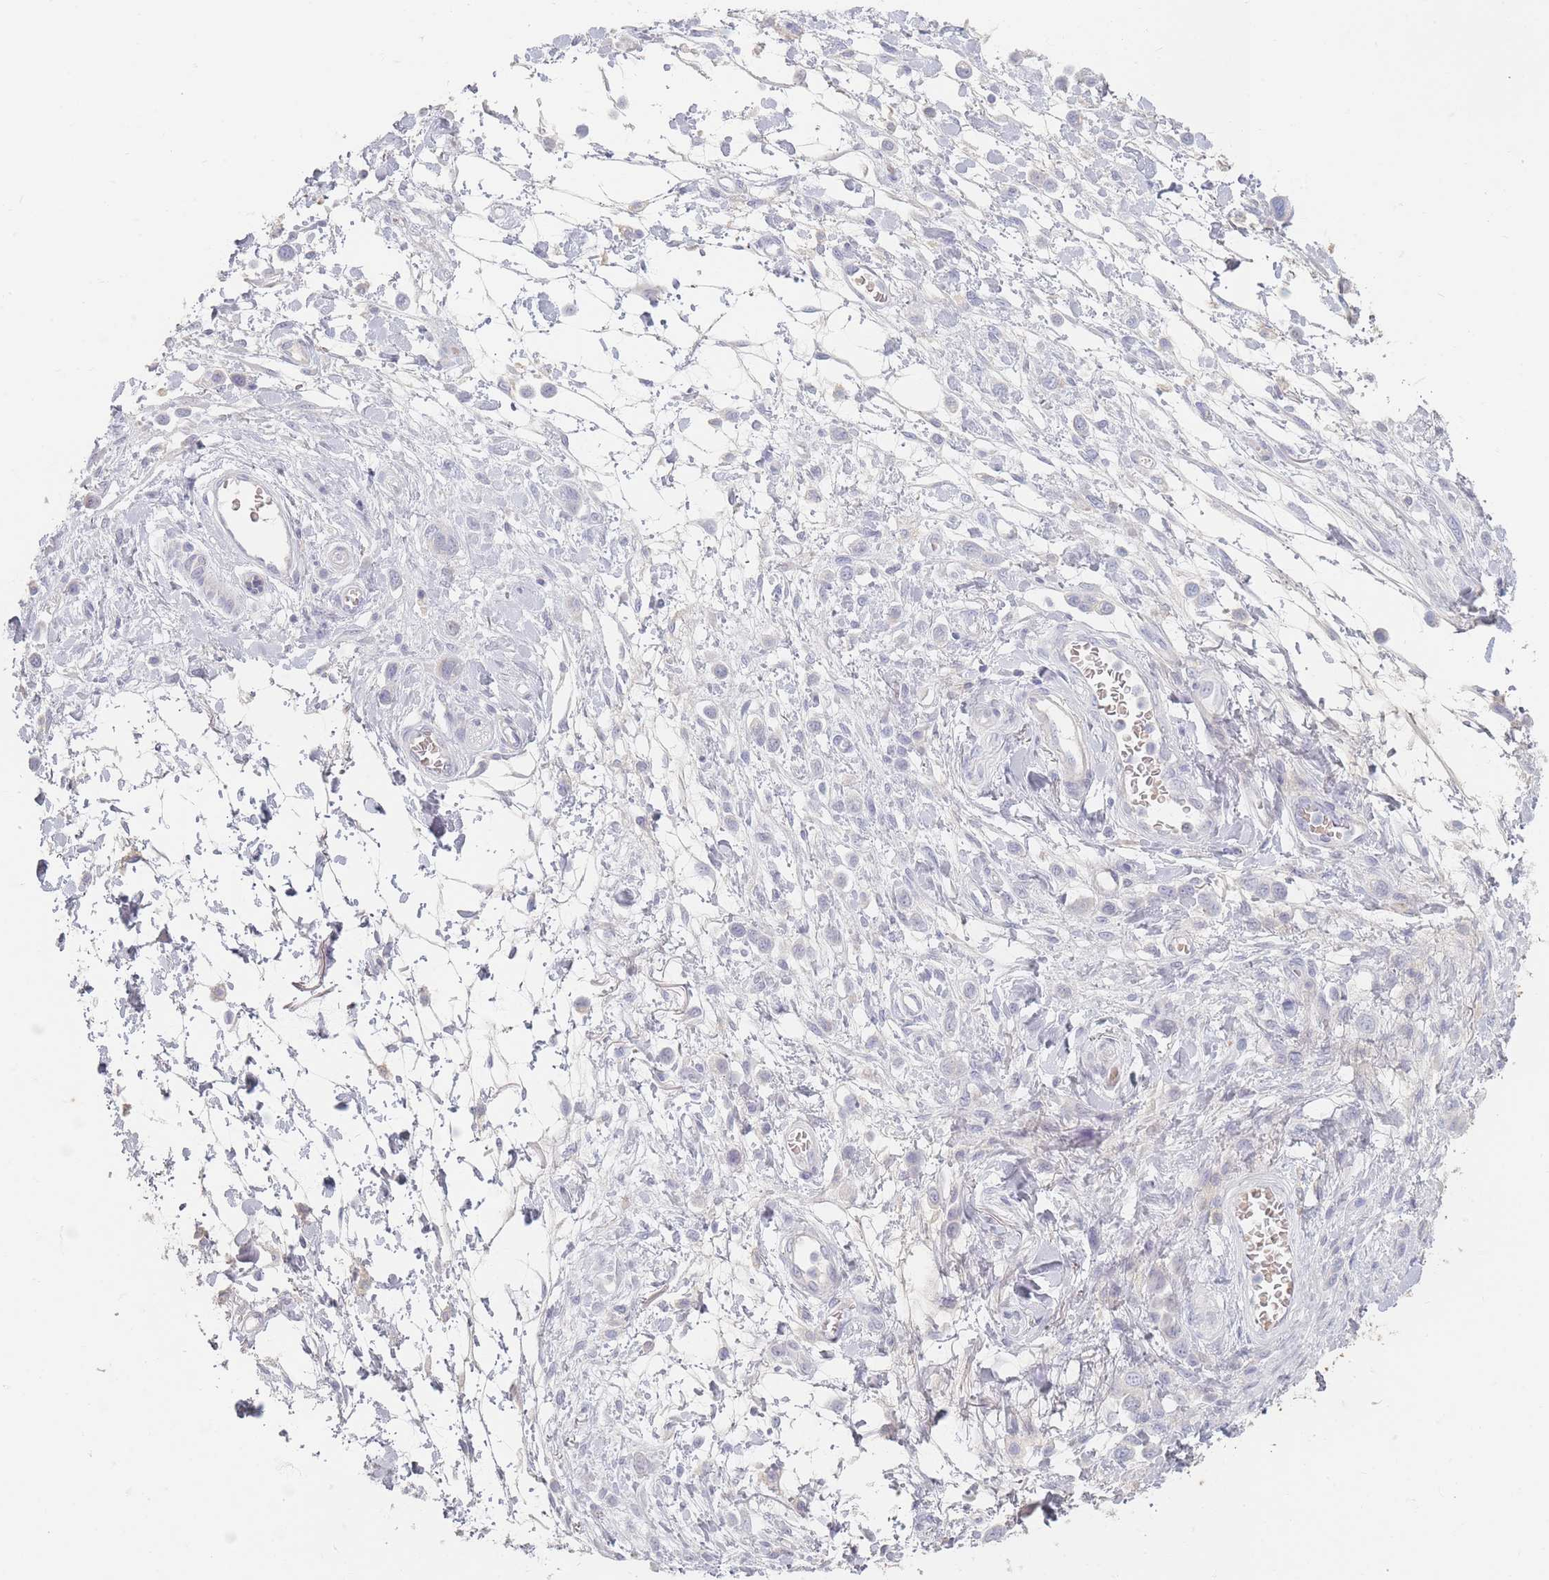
{"staining": {"intensity": "negative", "quantity": "none", "location": "none"}, "tissue": "stomach cancer", "cell_type": "Tumor cells", "image_type": "cancer", "snomed": [{"axis": "morphology", "description": "Adenocarcinoma, NOS"}, {"axis": "topography", "description": "Stomach"}], "caption": "IHC of adenocarcinoma (stomach) shows no staining in tumor cells.", "gene": "HELZ2", "patient": {"sex": "female", "age": 65}}